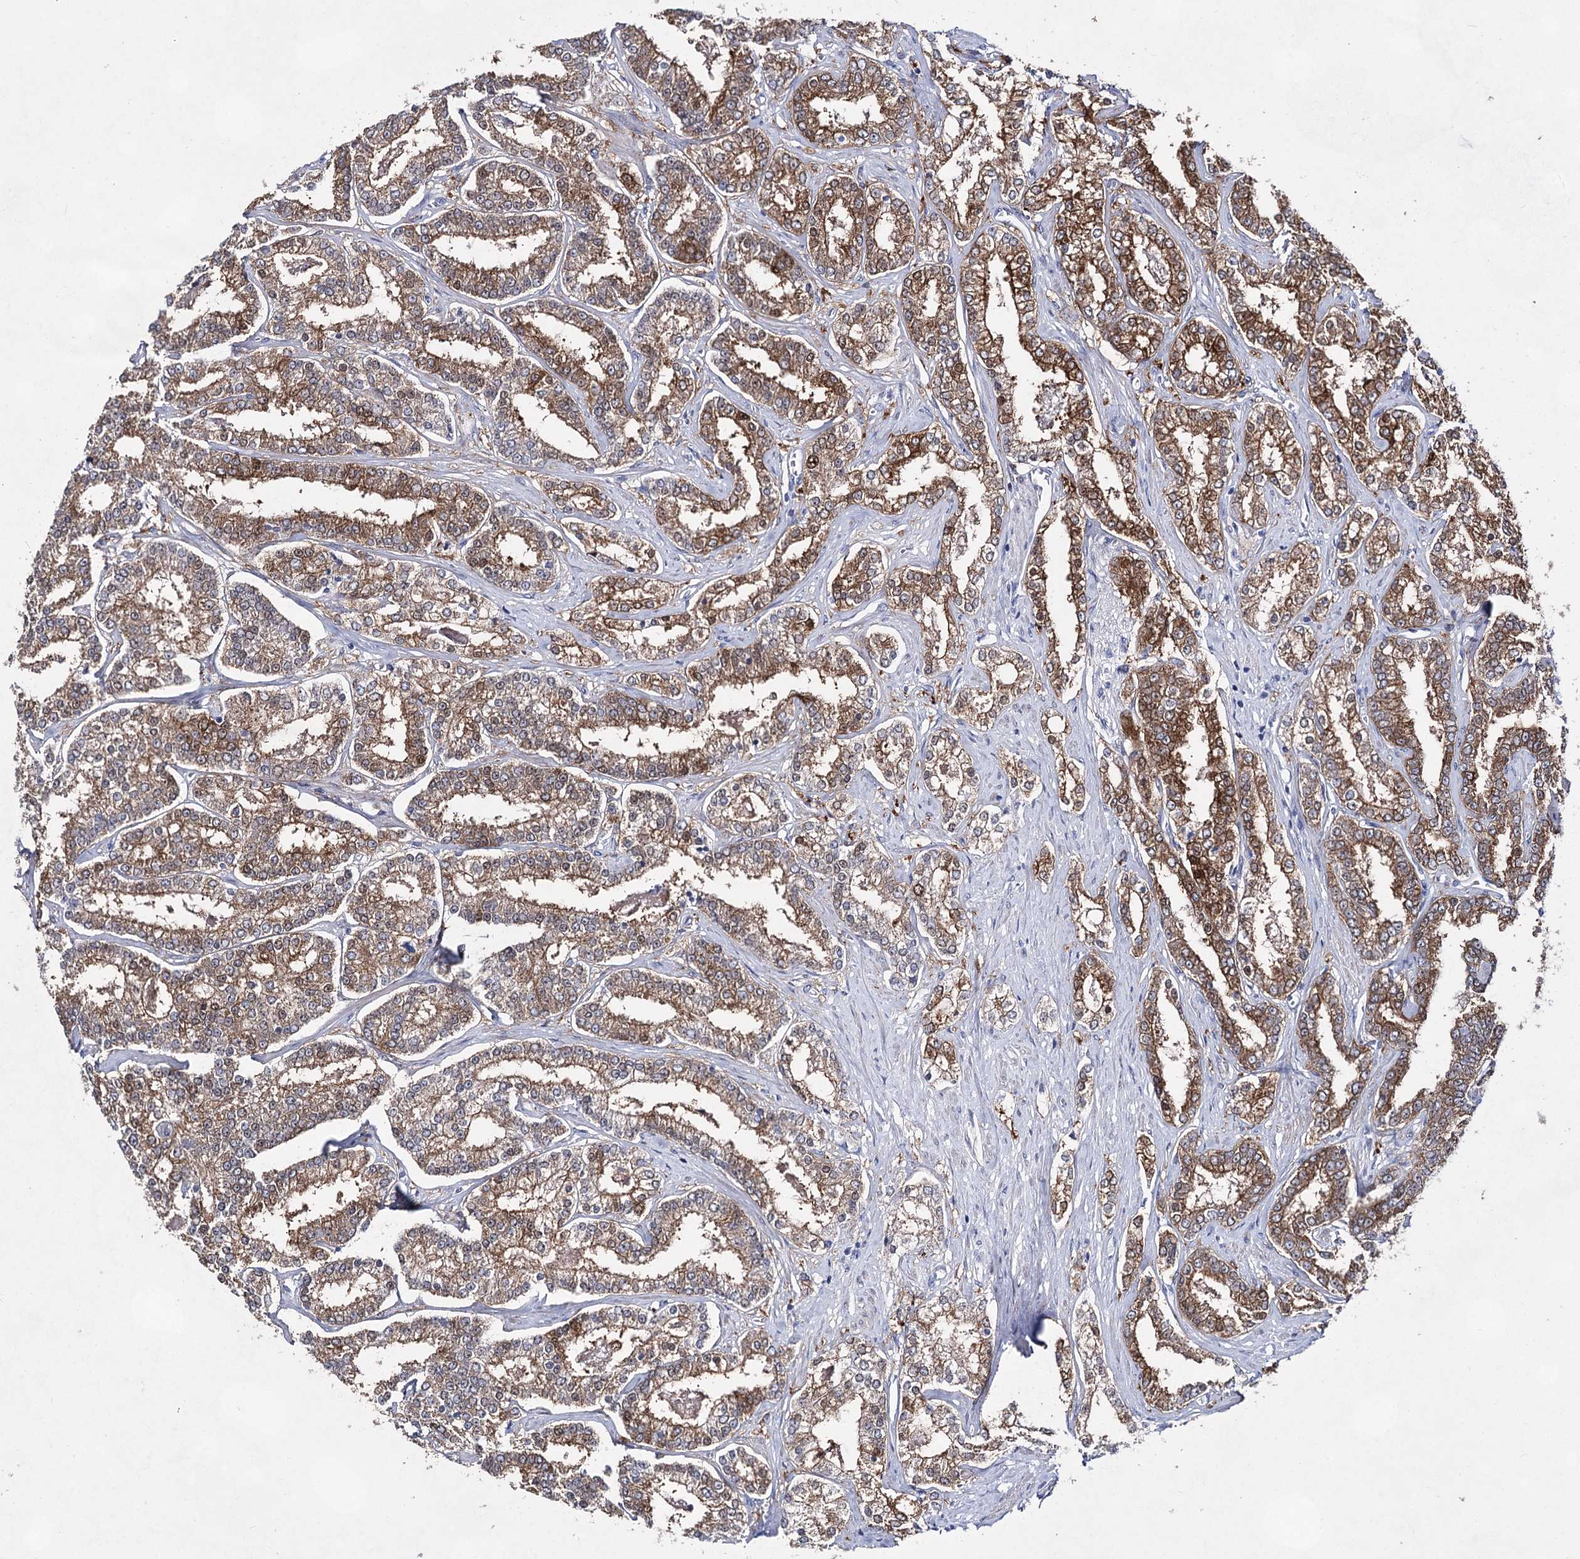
{"staining": {"intensity": "moderate", "quantity": ">75%", "location": "cytoplasmic/membranous"}, "tissue": "prostate cancer", "cell_type": "Tumor cells", "image_type": "cancer", "snomed": [{"axis": "morphology", "description": "Normal tissue, NOS"}, {"axis": "morphology", "description": "Adenocarcinoma, High grade"}, {"axis": "topography", "description": "Prostate"}], "caption": "Human prostate cancer (adenocarcinoma (high-grade)) stained with a brown dye shows moderate cytoplasmic/membranous positive expression in about >75% of tumor cells.", "gene": "UGDH", "patient": {"sex": "male", "age": 83}}